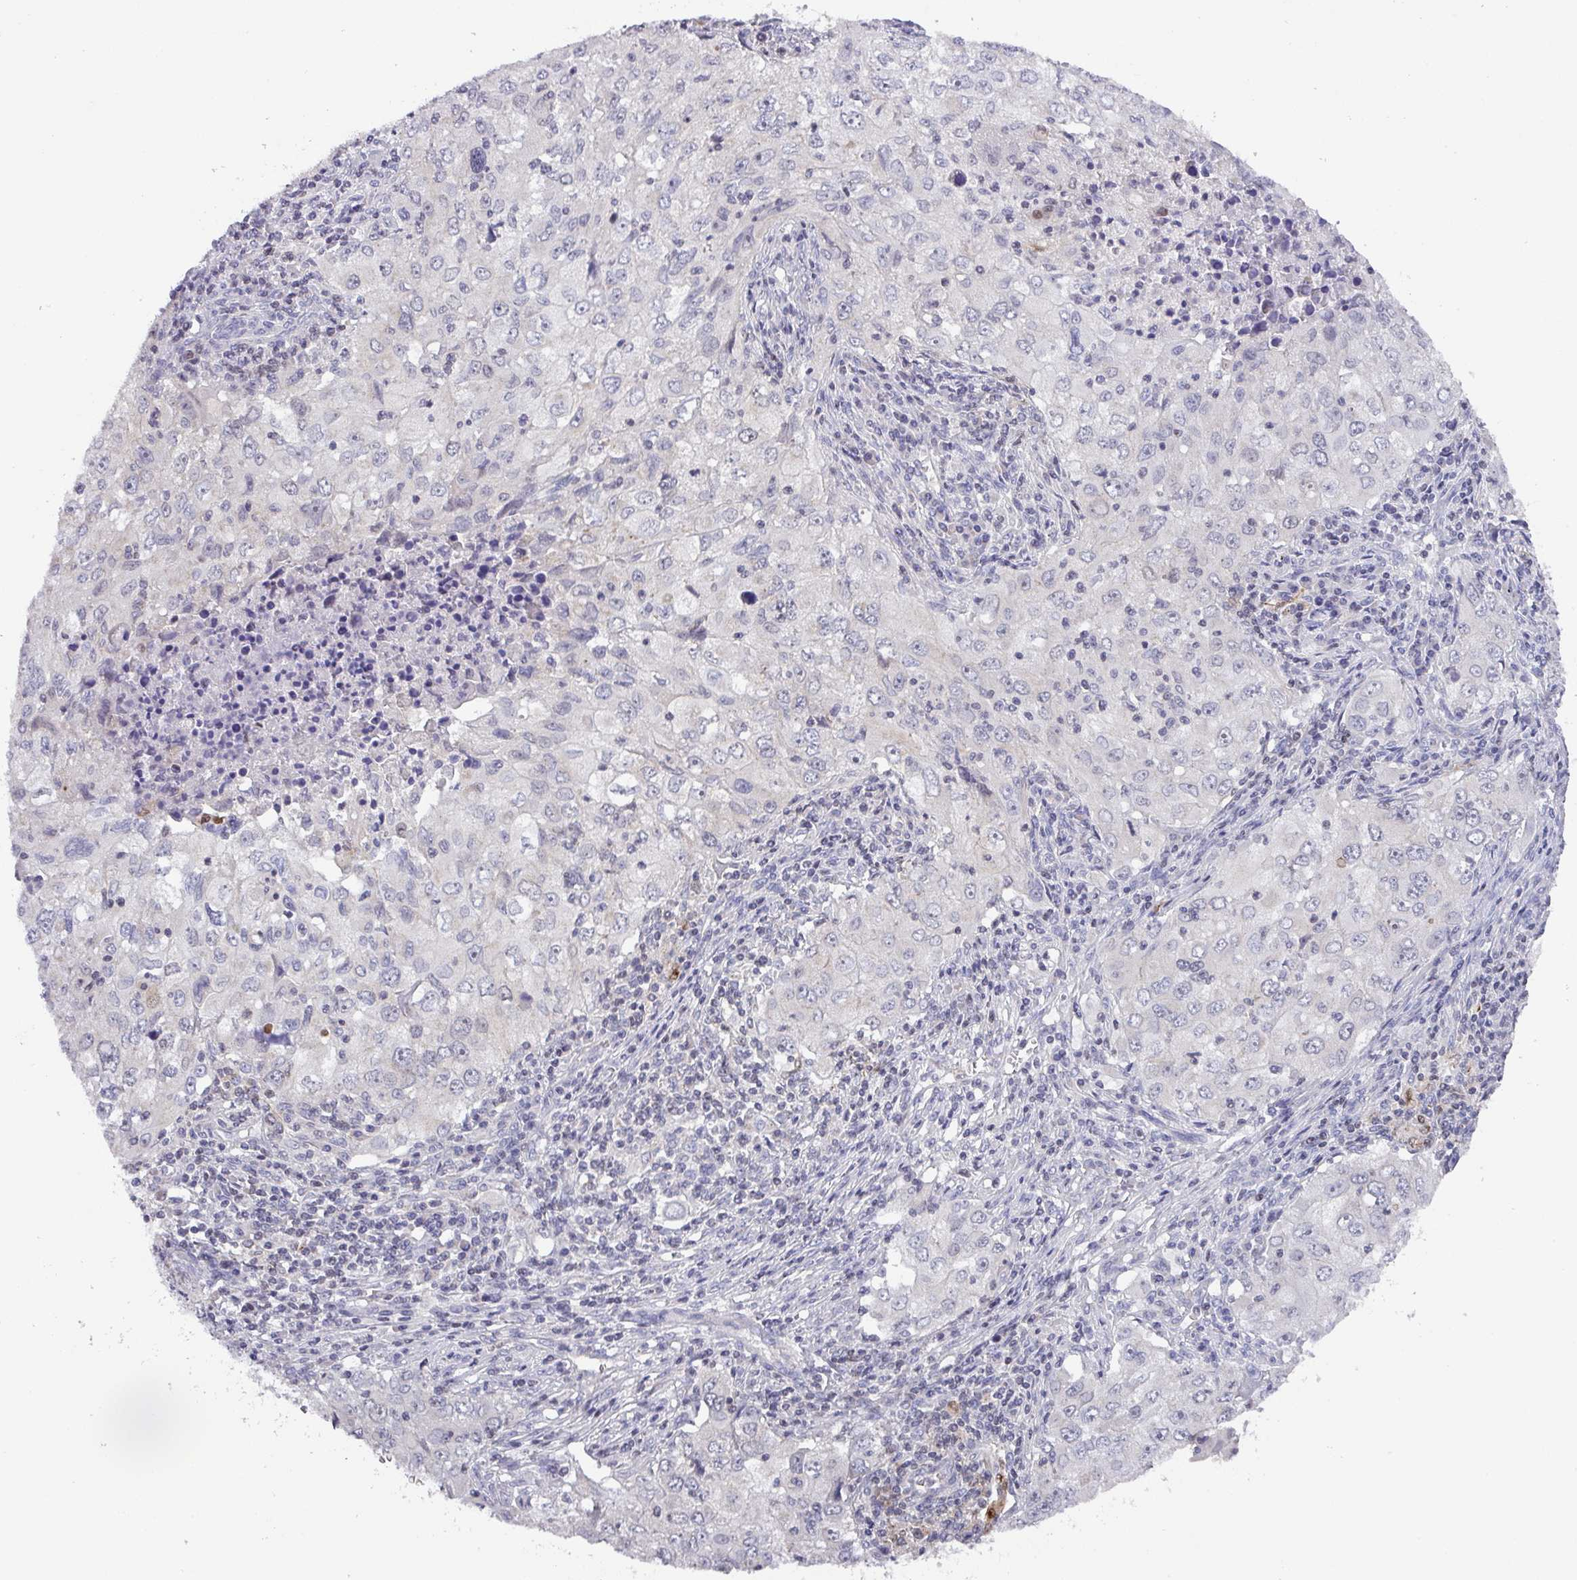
{"staining": {"intensity": "negative", "quantity": "none", "location": "none"}, "tissue": "lung cancer", "cell_type": "Tumor cells", "image_type": "cancer", "snomed": [{"axis": "morphology", "description": "Adenocarcinoma, NOS"}, {"axis": "morphology", "description": "Adenocarcinoma, metastatic, NOS"}, {"axis": "topography", "description": "Lymph node"}, {"axis": "topography", "description": "Lung"}], "caption": "Tumor cells show no significant protein staining in lung cancer.", "gene": "DCAF12L2", "patient": {"sex": "female", "age": 42}}